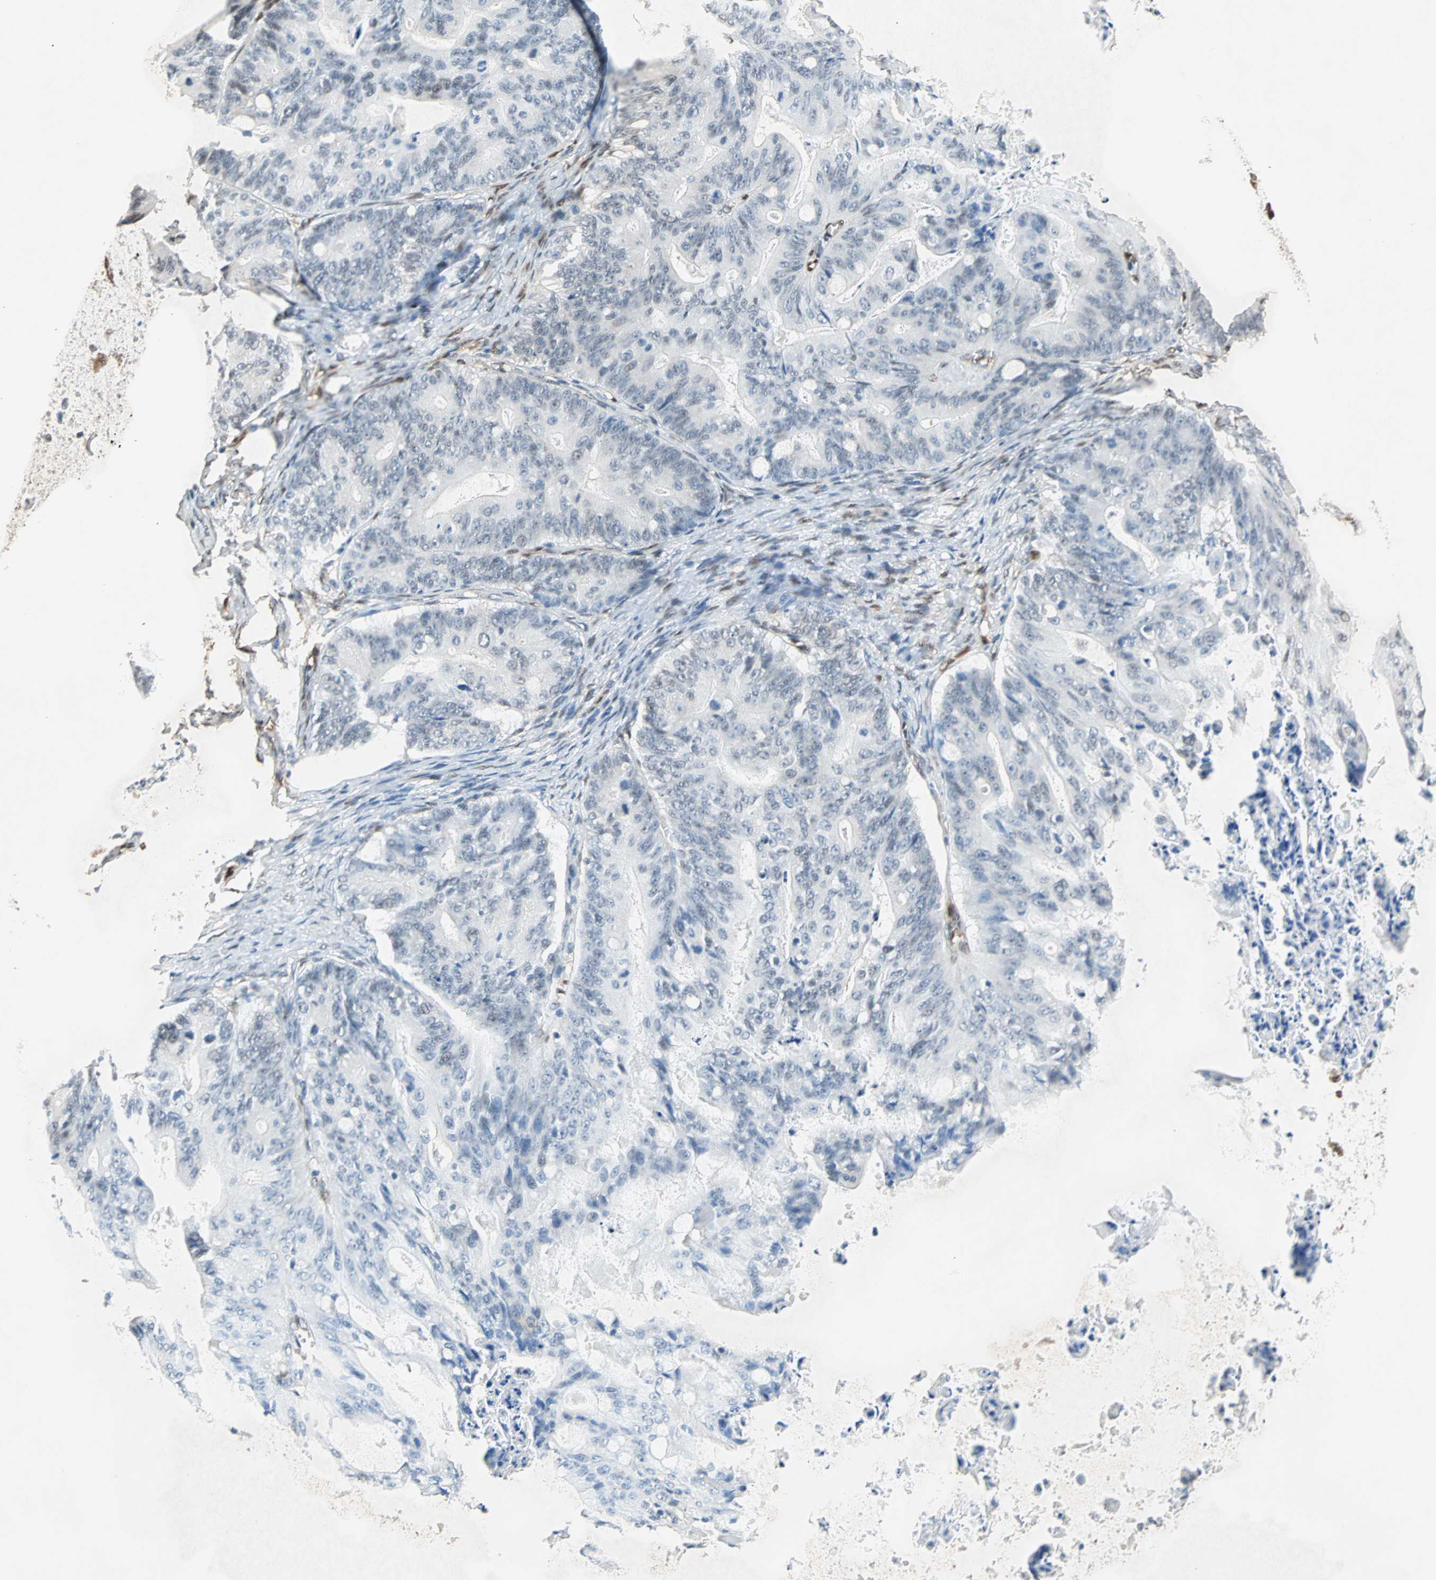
{"staining": {"intensity": "negative", "quantity": "none", "location": "none"}, "tissue": "ovarian cancer", "cell_type": "Tumor cells", "image_type": "cancer", "snomed": [{"axis": "morphology", "description": "Cystadenocarcinoma, mucinous, NOS"}, {"axis": "topography", "description": "Ovary"}], "caption": "DAB immunohistochemical staining of human ovarian mucinous cystadenocarcinoma exhibits no significant staining in tumor cells.", "gene": "WWTR1", "patient": {"sex": "female", "age": 37}}